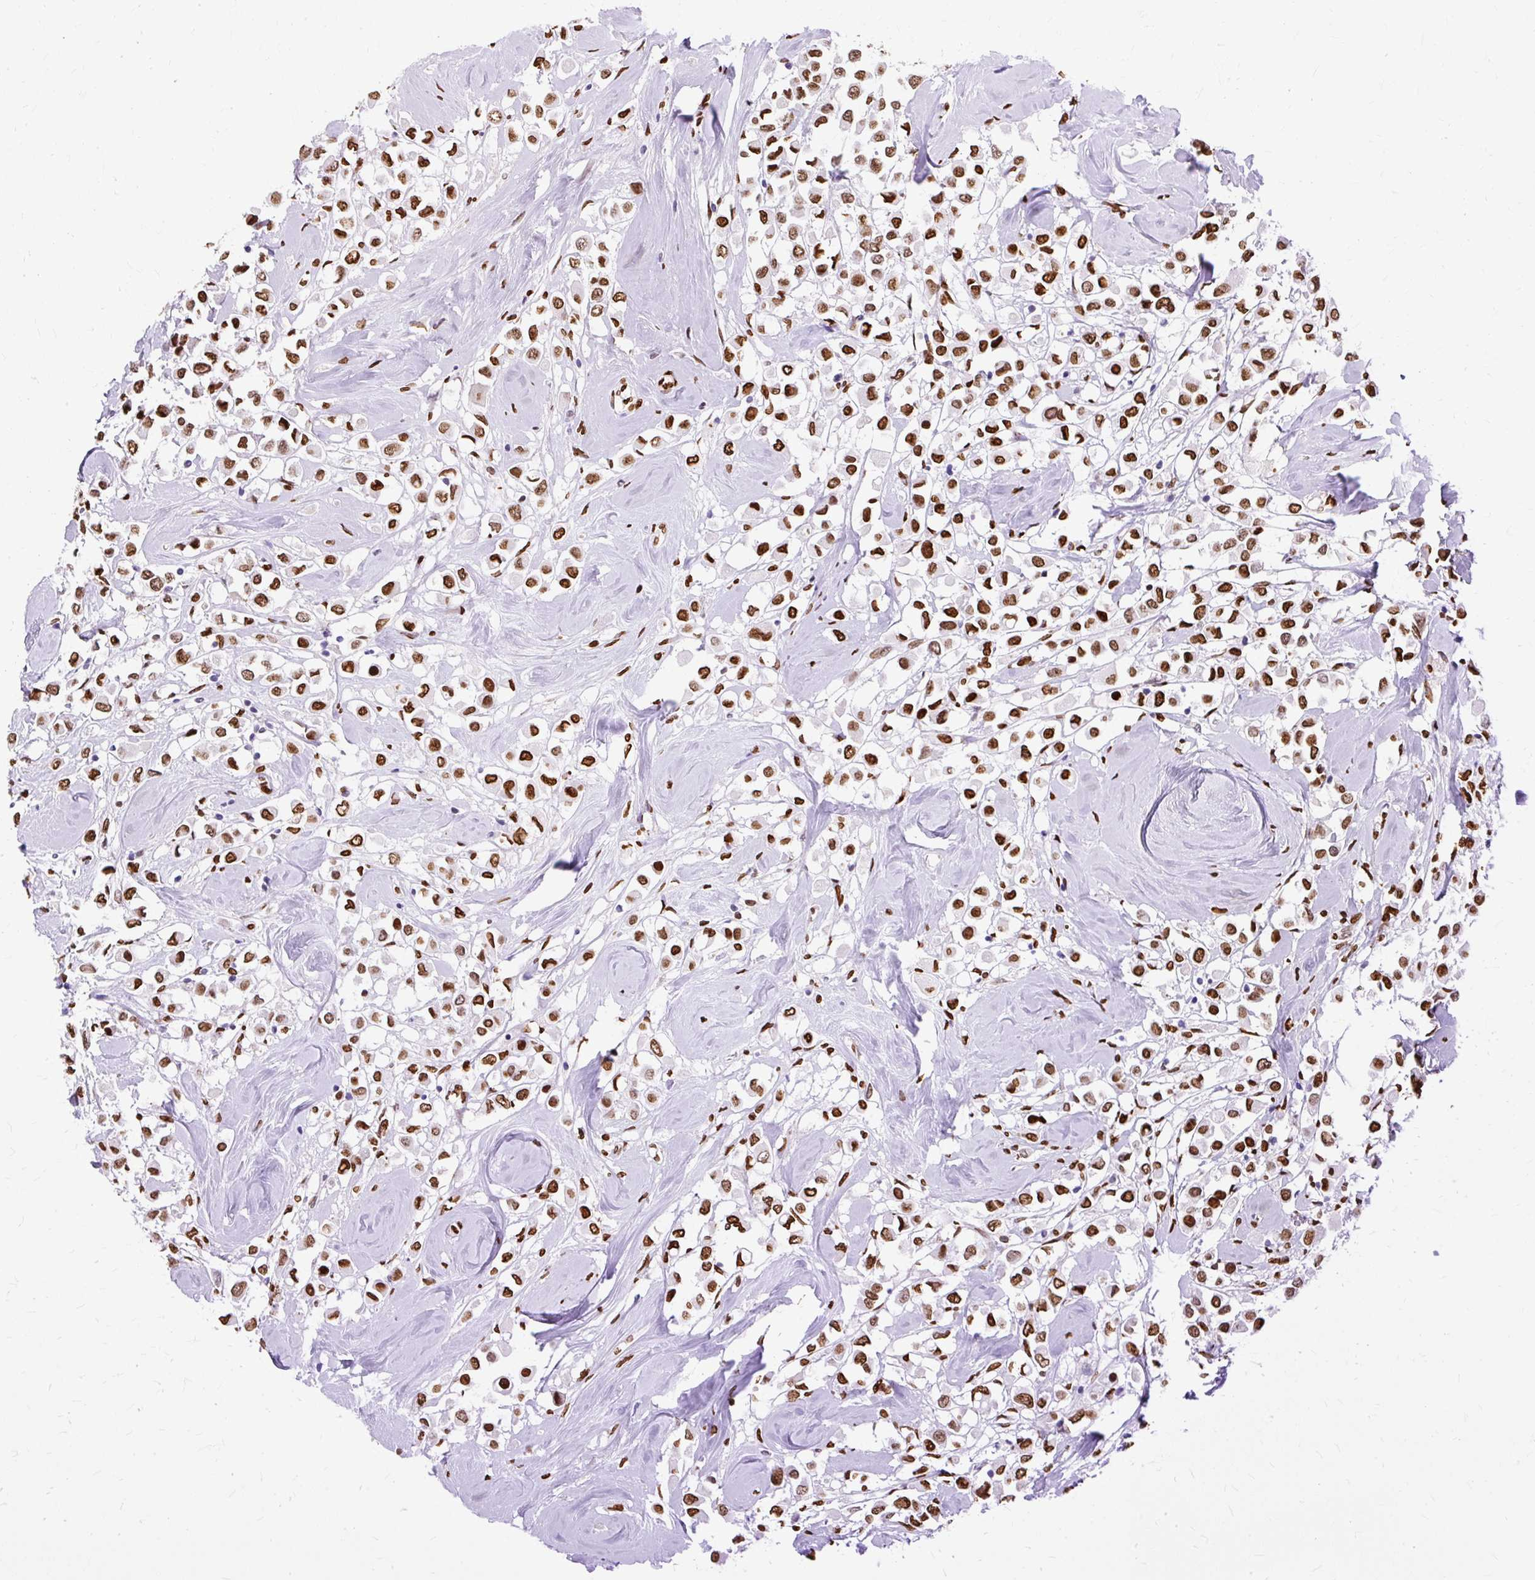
{"staining": {"intensity": "strong", "quantity": ">75%", "location": "nuclear"}, "tissue": "breast cancer", "cell_type": "Tumor cells", "image_type": "cancer", "snomed": [{"axis": "morphology", "description": "Duct carcinoma"}, {"axis": "topography", "description": "Breast"}], "caption": "Approximately >75% of tumor cells in human breast cancer reveal strong nuclear protein staining as visualized by brown immunohistochemical staining.", "gene": "TMEM184C", "patient": {"sex": "female", "age": 61}}